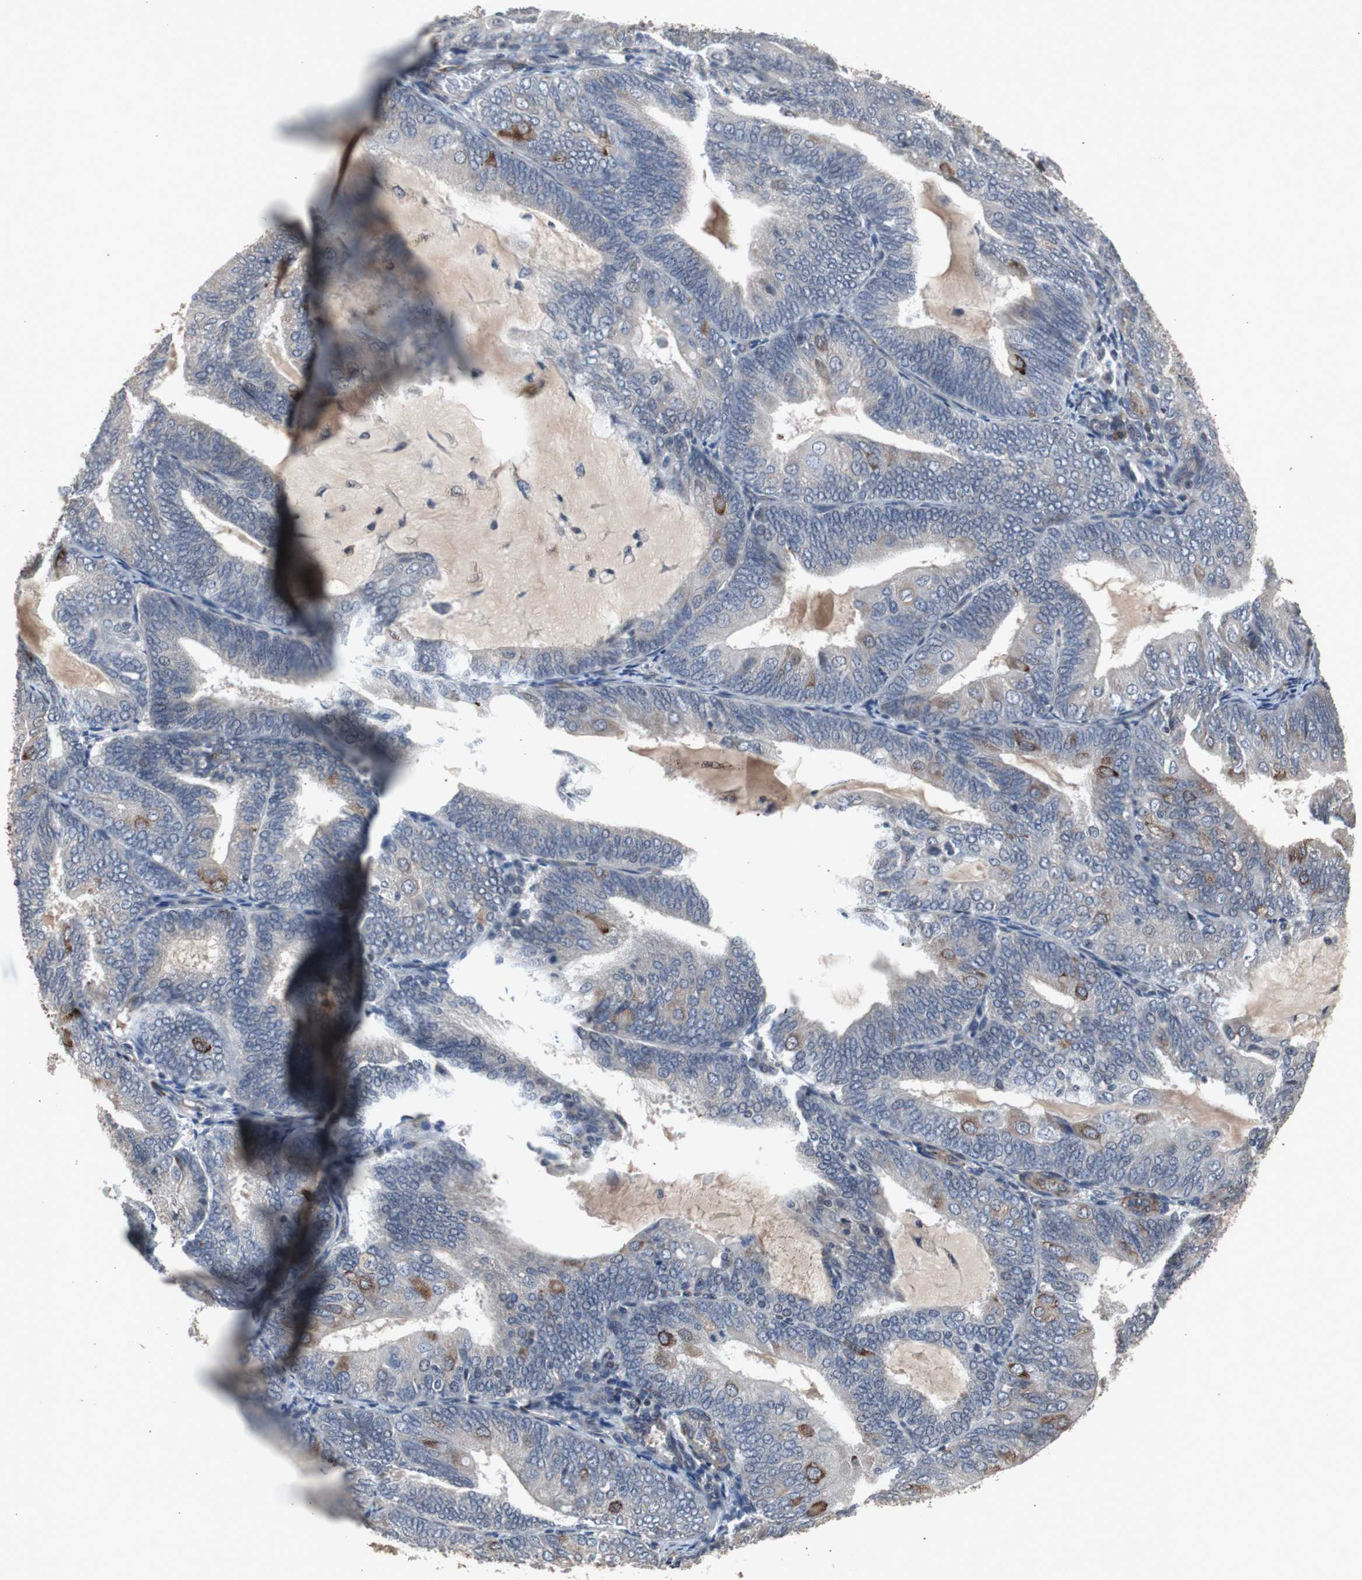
{"staining": {"intensity": "moderate", "quantity": "<25%", "location": "cytoplasmic/membranous"}, "tissue": "endometrial cancer", "cell_type": "Tumor cells", "image_type": "cancer", "snomed": [{"axis": "morphology", "description": "Adenocarcinoma, NOS"}, {"axis": "topography", "description": "Endometrium"}], "caption": "A brown stain labels moderate cytoplasmic/membranous staining of a protein in human adenocarcinoma (endometrial) tumor cells.", "gene": "CRADD", "patient": {"sex": "female", "age": 81}}